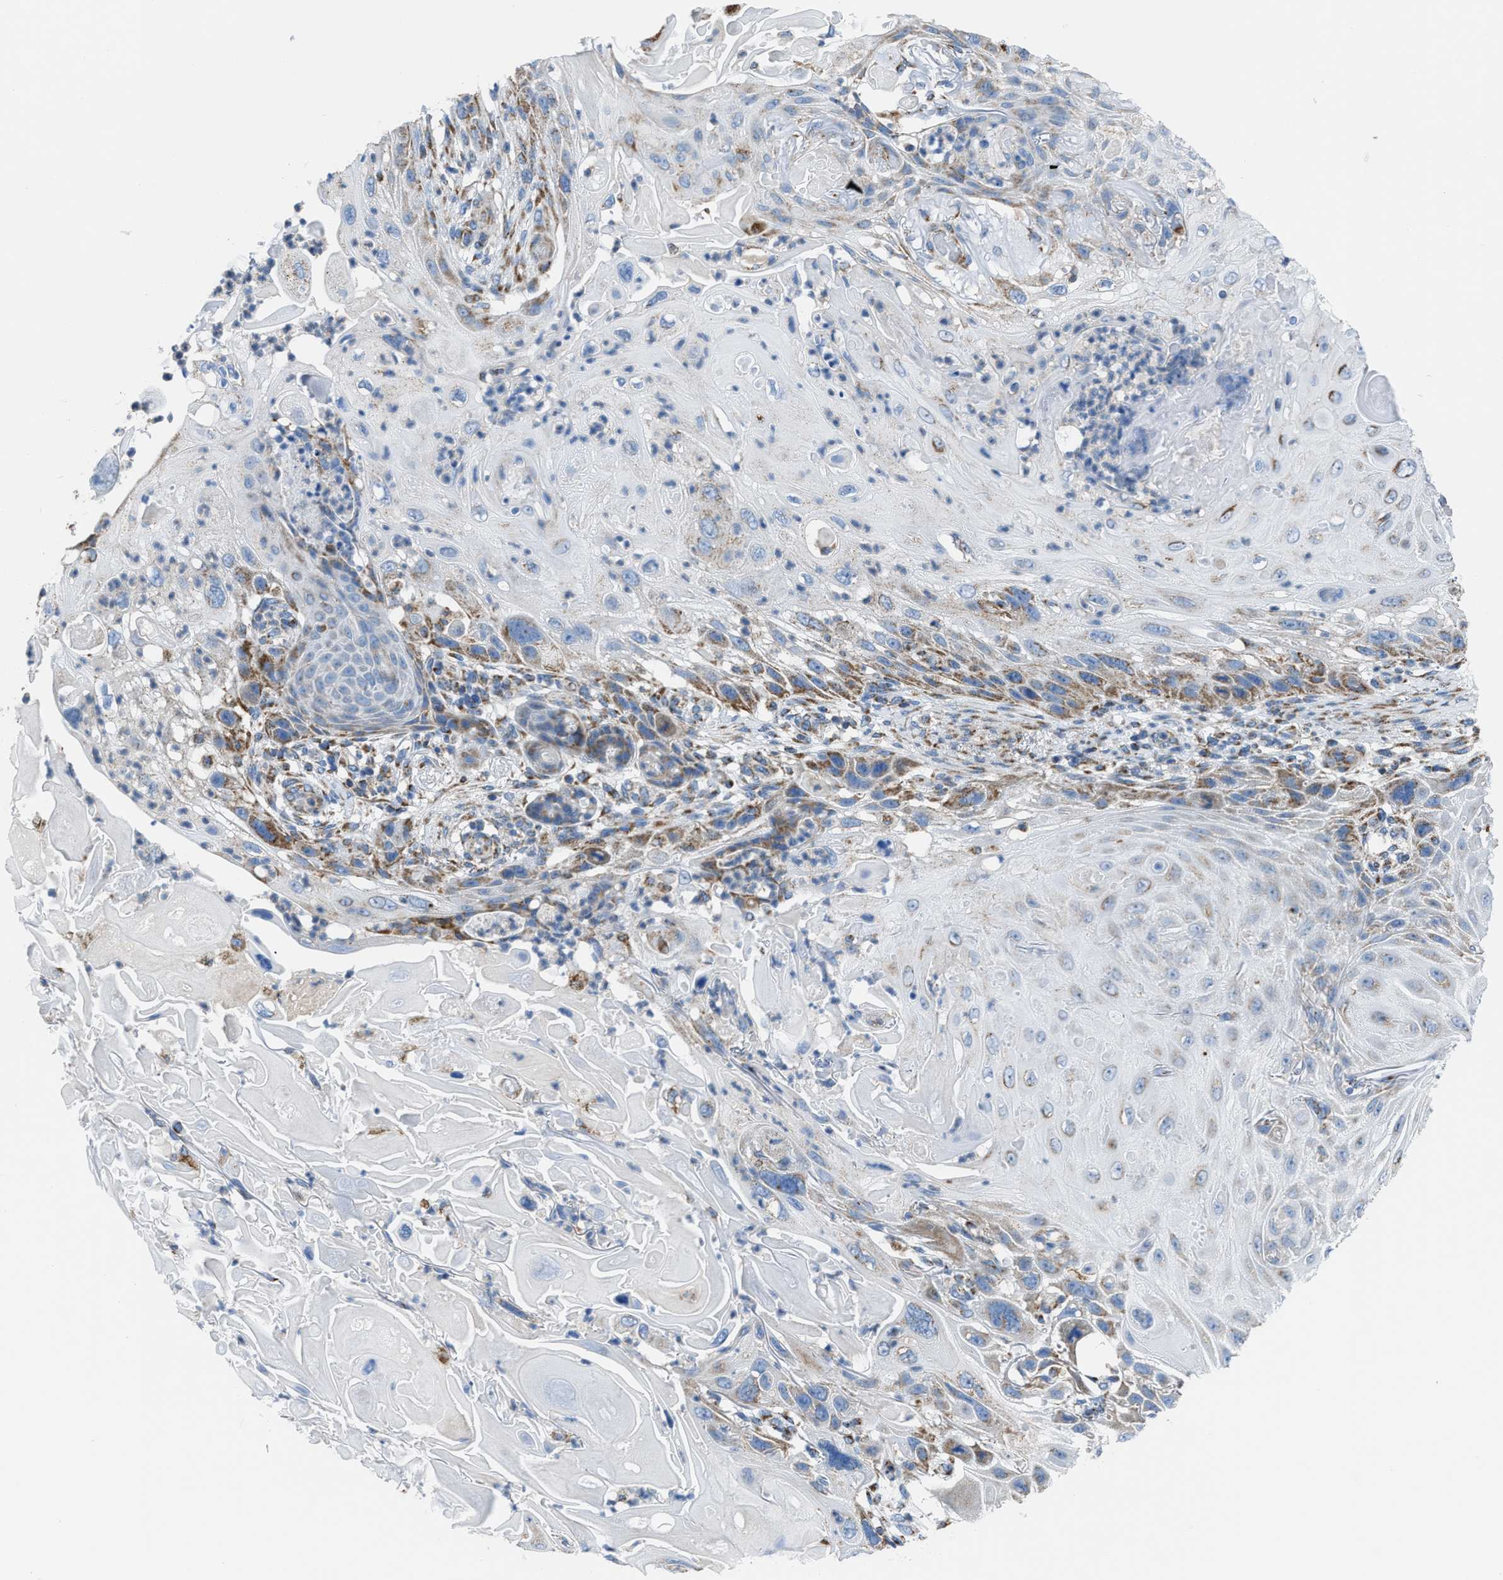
{"staining": {"intensity": "moderate", "quantity": "25%-75%", "location": "cytoplasmic/membranous"}, "tissue": "skin cancer", "cell_type": "Tumor cells", "image_type": "cancer", "snomed": [{"axis": "morphology", "description": "Squamous cell carcinoma, NOS"}, {"axis": "topography", "description": "Skin"}], "caption": "Approximately 25%-75% of tumor cells in skin squamous cell carcinoma display moderate cytoplasmic/membranous protein staining as visualized by brown immunohistochemical staining.", "gene": "ETFB", "patient": {"sex": "female", "age": 77}}